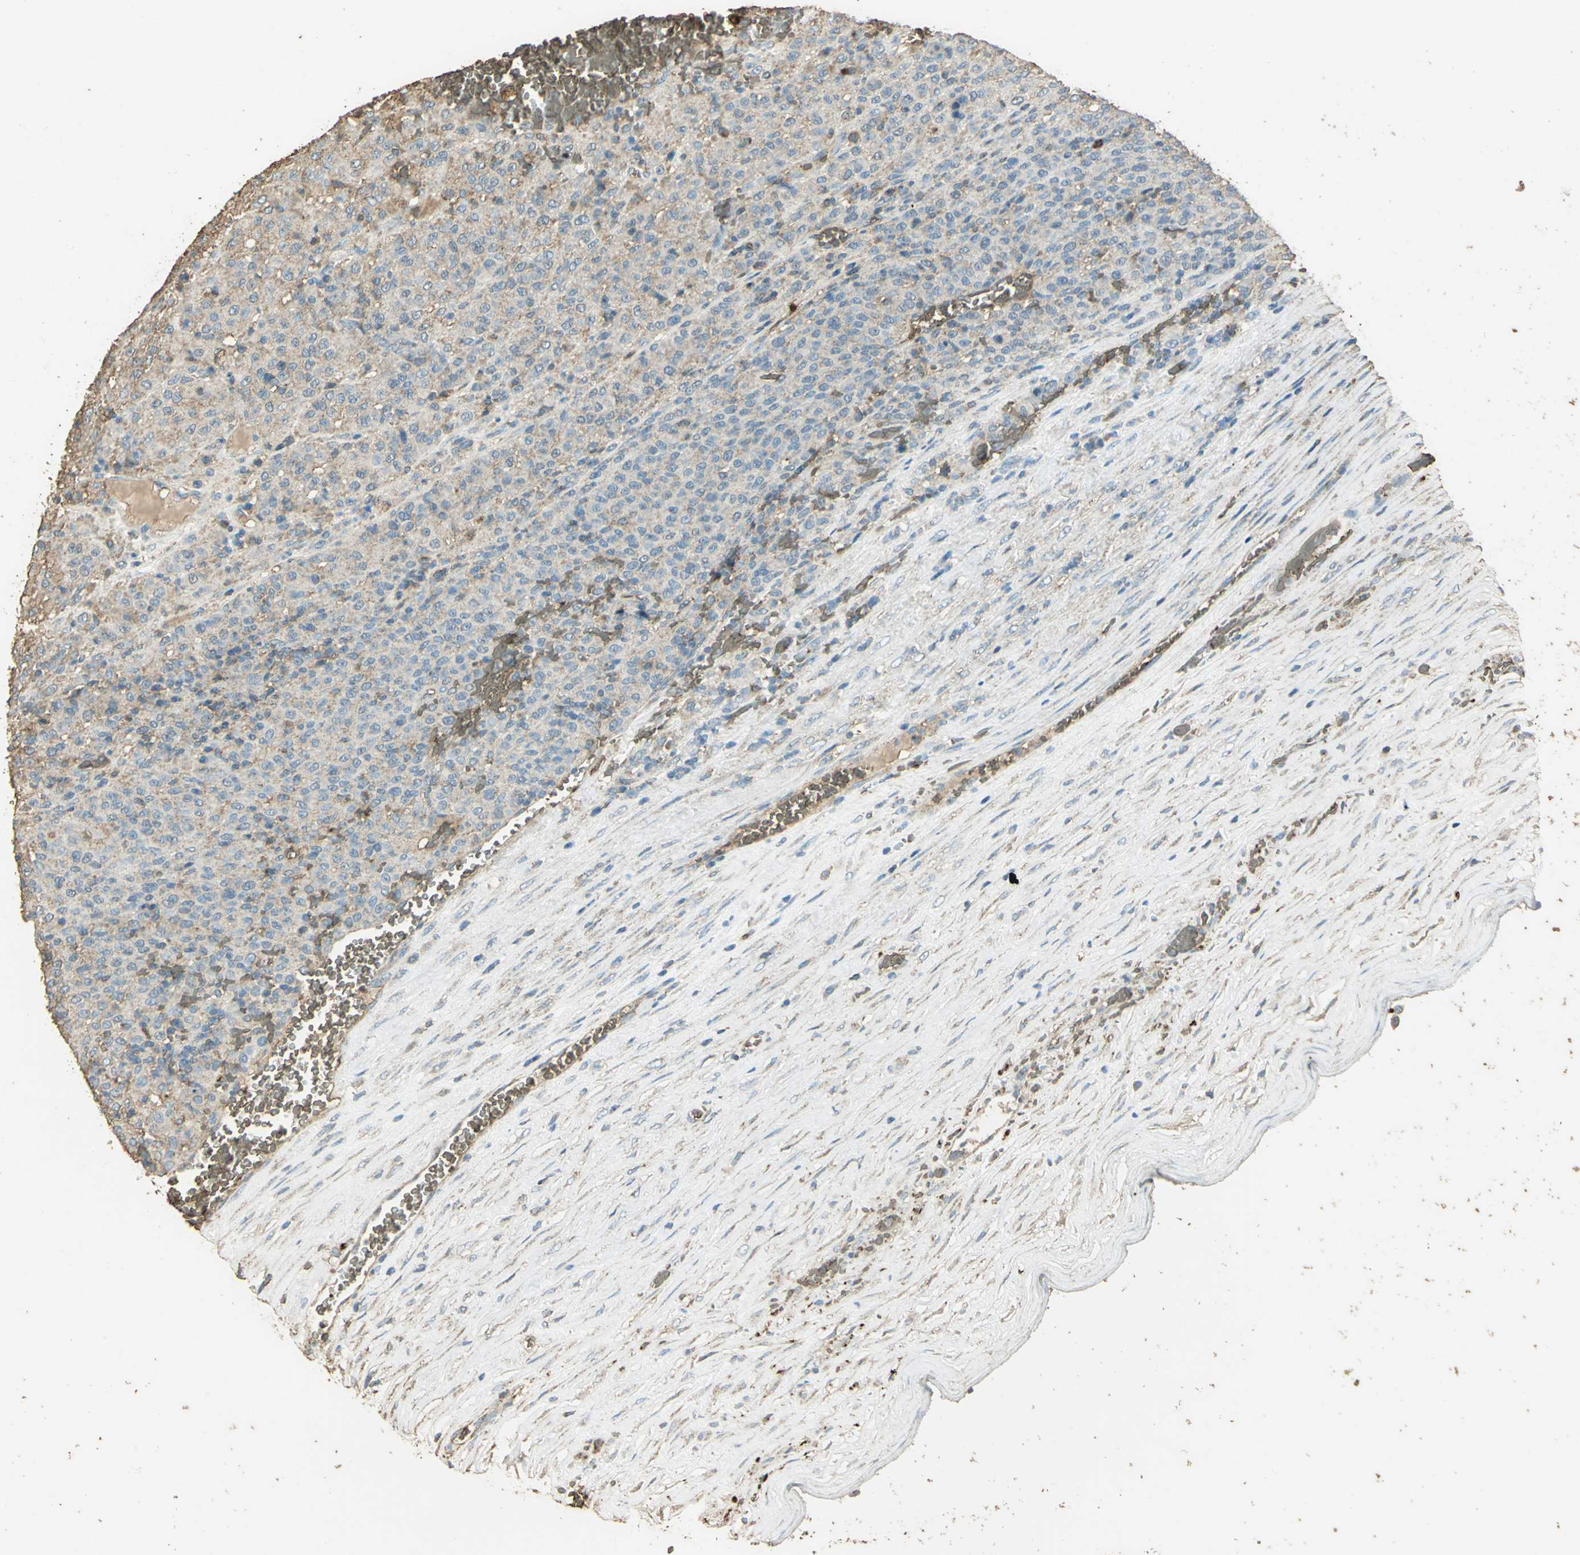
{"staining": {"intensity": "weak", "quantity": "25%-75%", "location": "cytoplasmic/membranous"}, "tissue": "melanoma", "cell_type": "Tumor cells", "image_type": "cancer", "snomed": [{"axis": "morphology", "description": "Malignant melanoma, Metastatic site"}, {"axis": "topography", "description": "Pancreas"}], "caption": "Immunohistochemical staining of melanoma reveals low levels of weak cytoplasmic/membranous expression in about 25%-75% of tumor cells.", "gene": "TRAPPC2", "patient": {"sex": "female", "age": 30}}